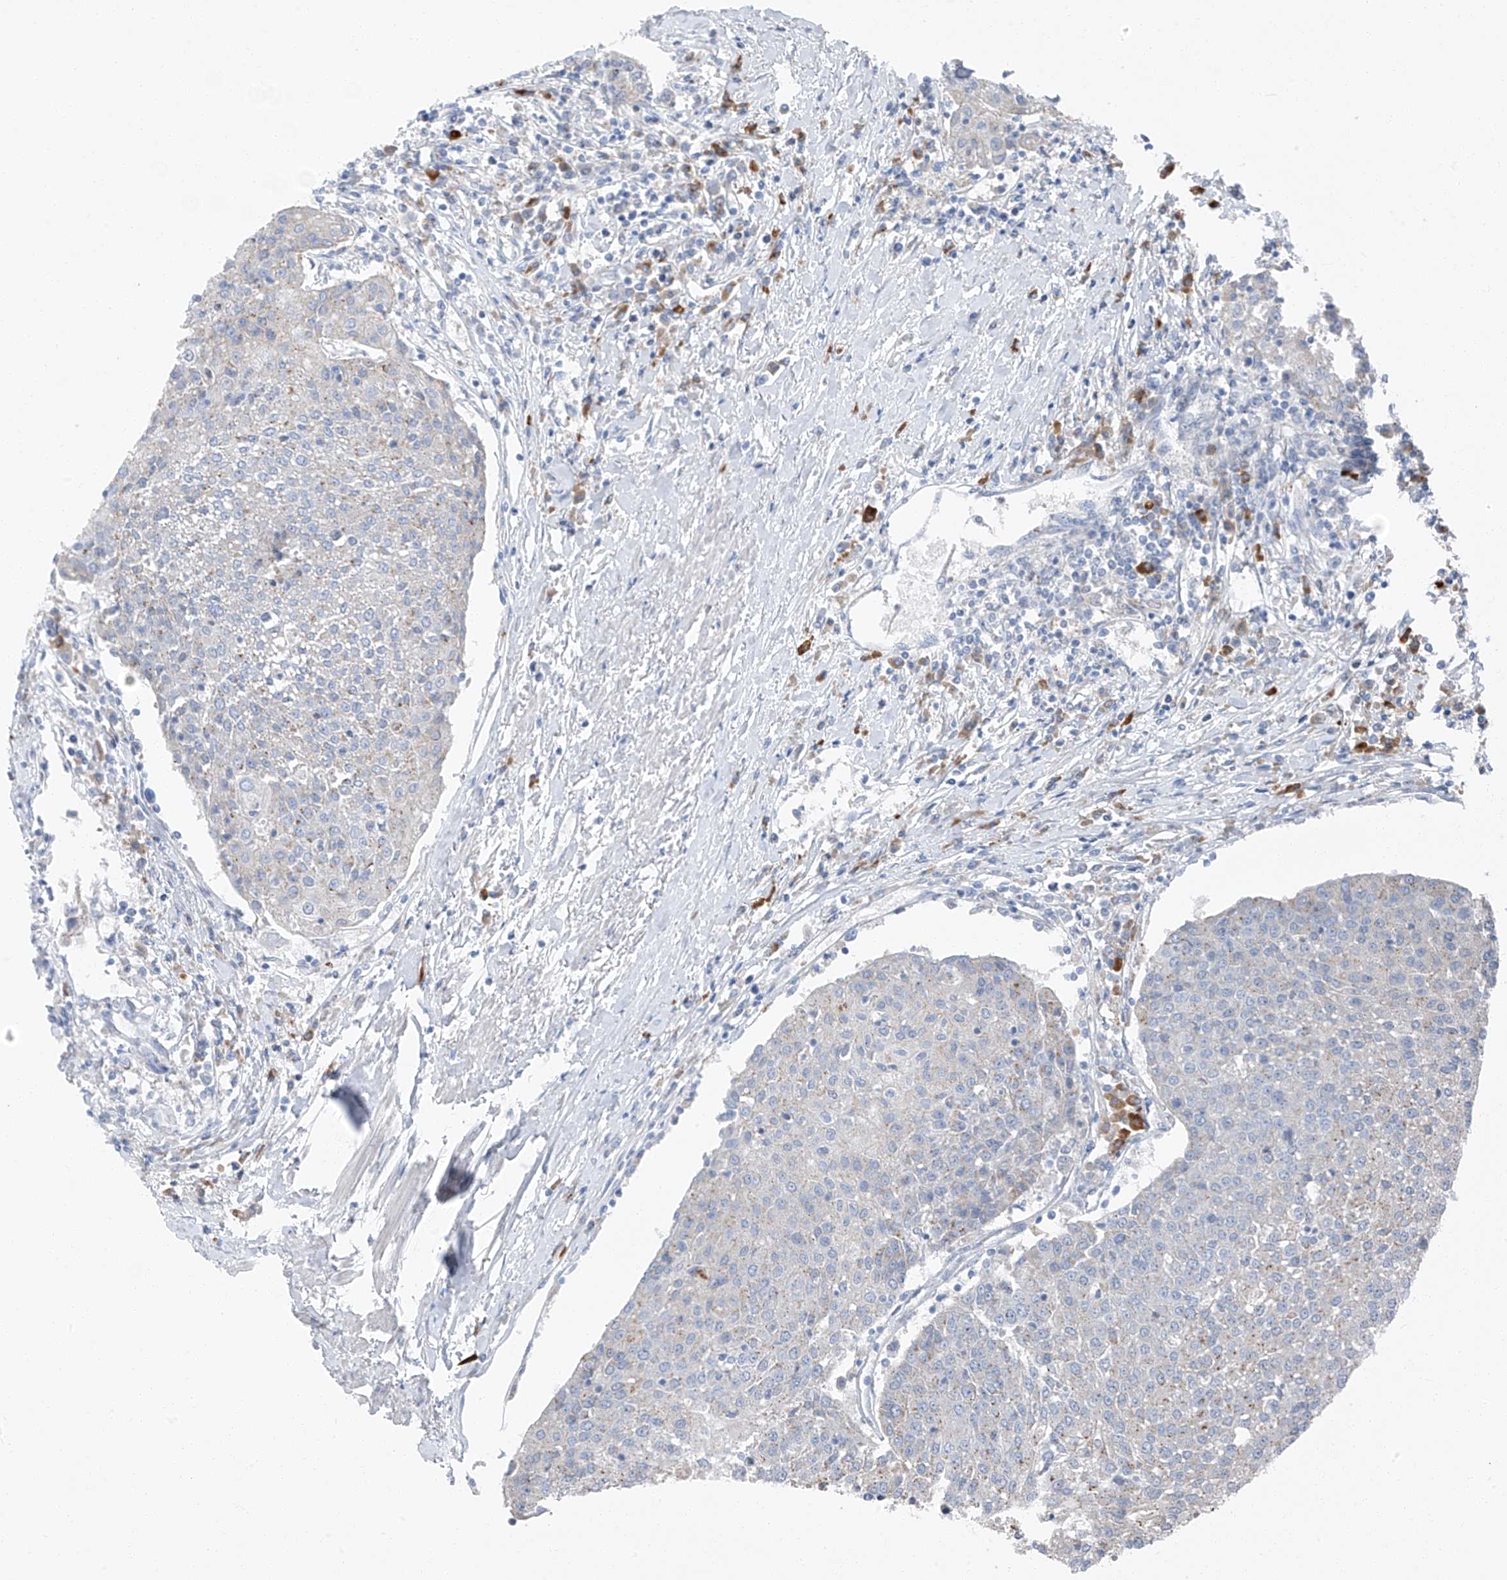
{"staining": {"intensity": "negative", "quantity": "none", "location": "none"}, "tissue": "urothelial cancer", "cell_type": "Tumor cells", "image_type": "cancer", "snomed": [{"axis": "morphology", "description": "Urothelial carcinoma, High grade"}, {"axis": "topography", "description": "Urinary bladder"}], "caption": "A histopathology image of urothelial carcinoma (high-grade) stained for a protein reveals no brown staining in tumor cells.", "gene": "CHMP2B", "patient": {"sex": "female", "age": 85}}